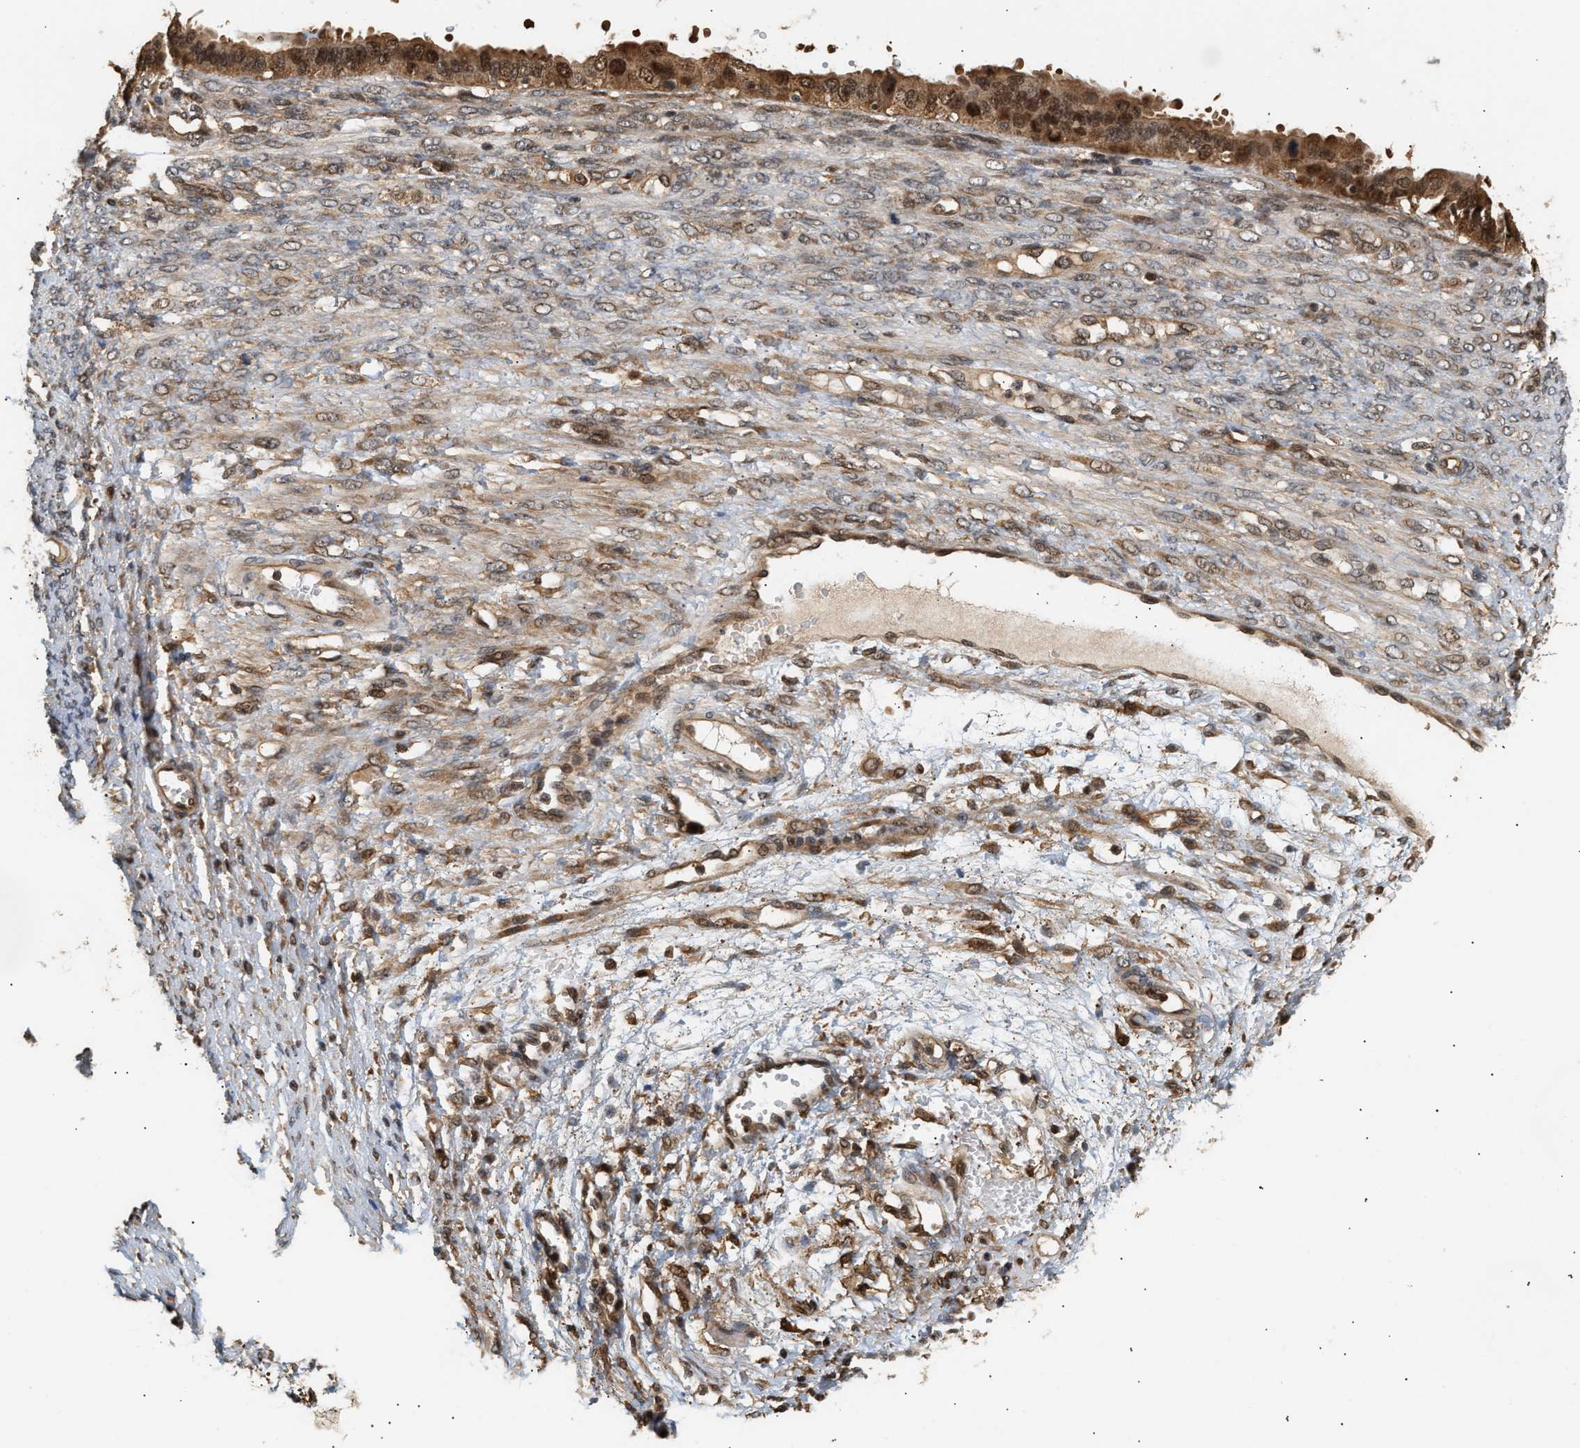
{"staining": {"intensity": "strong", "quantity": ">75%", "location": "cytoplasmic/membranous,nuclear"}, "tissue": "ovarian cancer", "cell_type": "Tumor cells", "image_type": "cancer", "snomed": [{"axis": "morphology", "description": "Cystadenocarcinoma, serous, NOS"}, {"axis": "topography", "description": "Ovary"}], "caption": "Protein analysis of serous cystadenocarcinoma (ovarian) tissue displays strong cytoplasmic/membranous and nuclear expression in approximately >75% of tumor cells.", "gene": "ABHD5", "patient": {"sex": "female", "age": 58}}